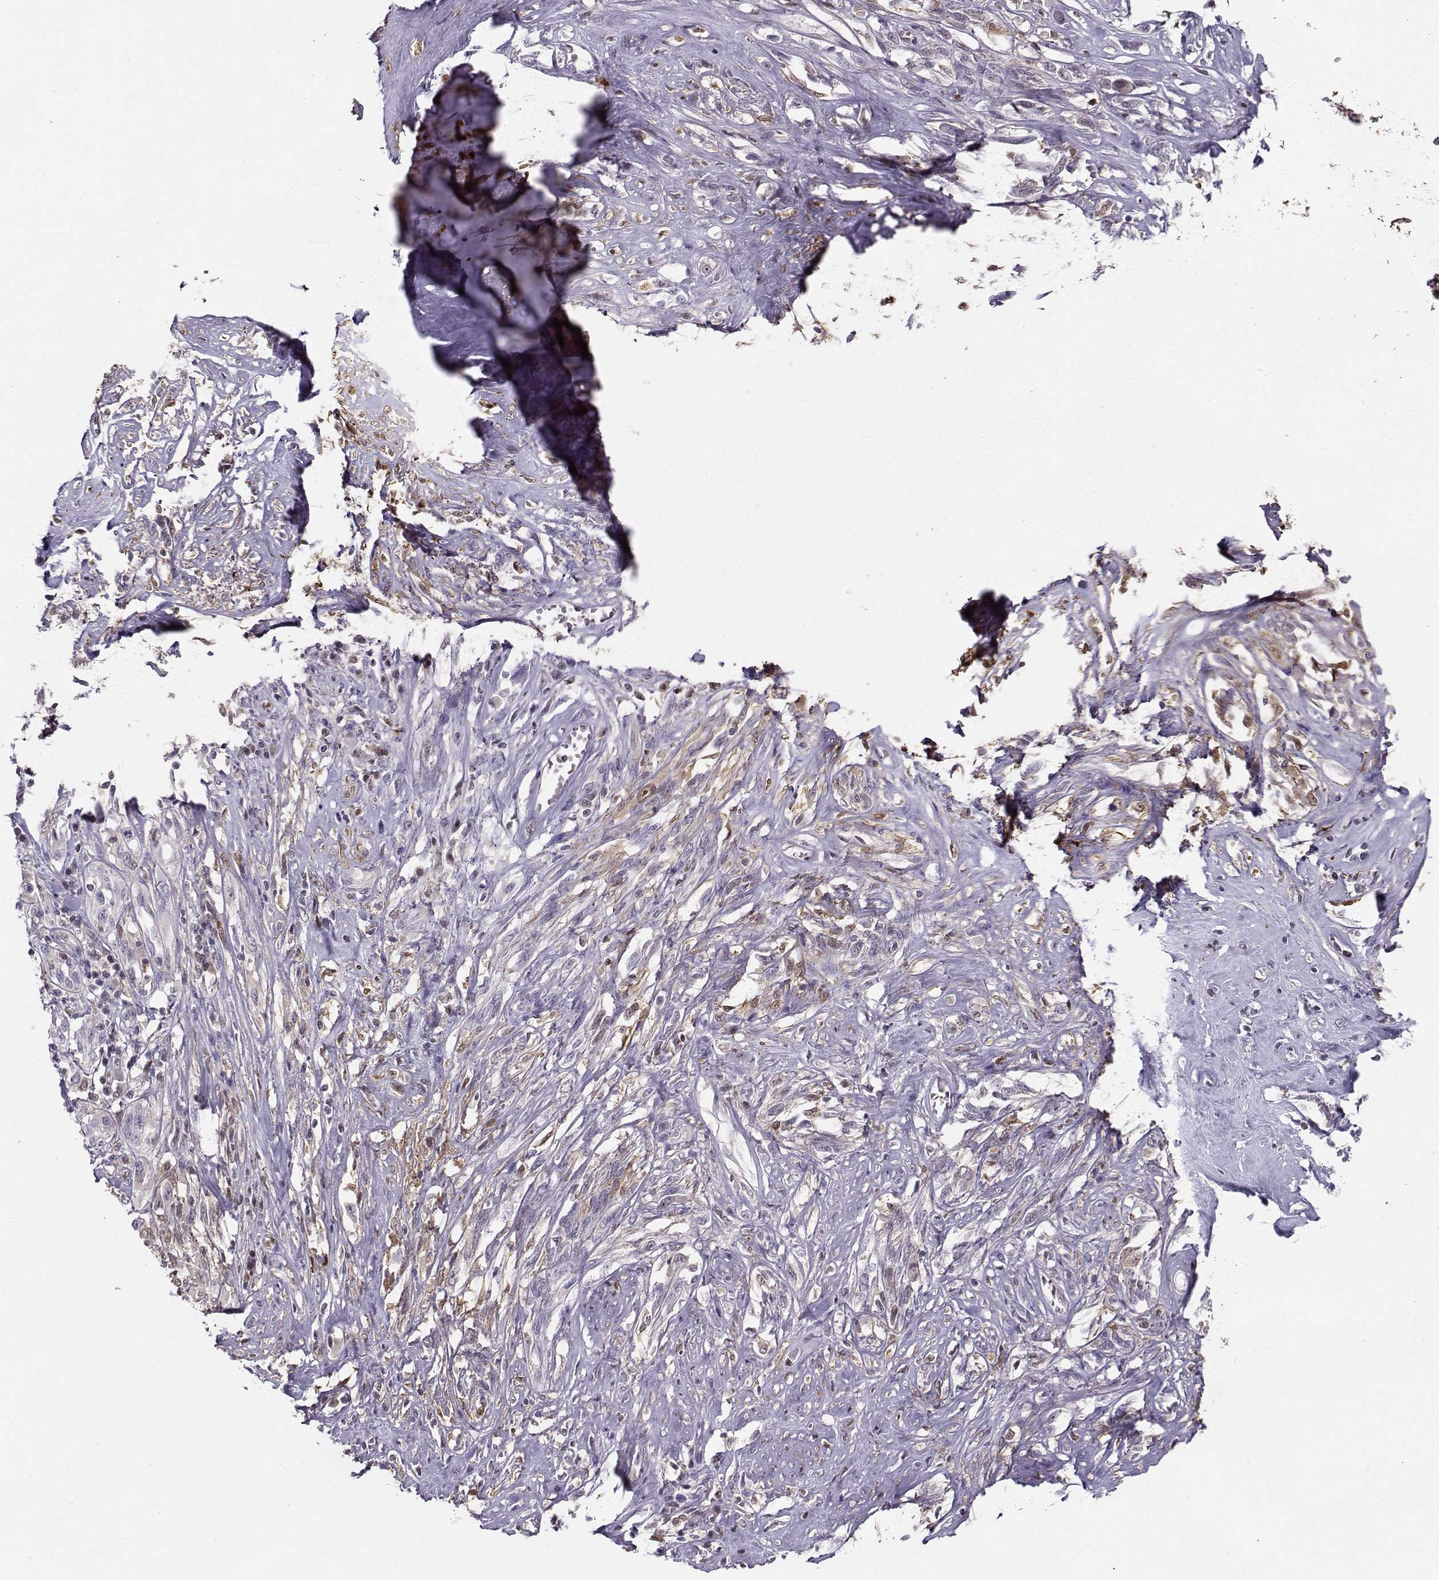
{"staining": {"intensity": "negative", "quantity": "none", "location": "none"}, "tissue": "melanoma", "cell_type": "Tumor cells", "image_type": "cancer", "snomed": [{"axis": "morphology", "description": "Malignant melanoma, NOS"}, {"axis": "topography", "description": "Skin"}], "caption": "This is a histopathology image of immunohistochemistry staining of melanoma, which shows no expression in tumor cells.", "gene": "PGK1", "patient": {"sex": "female", "age": 91}}